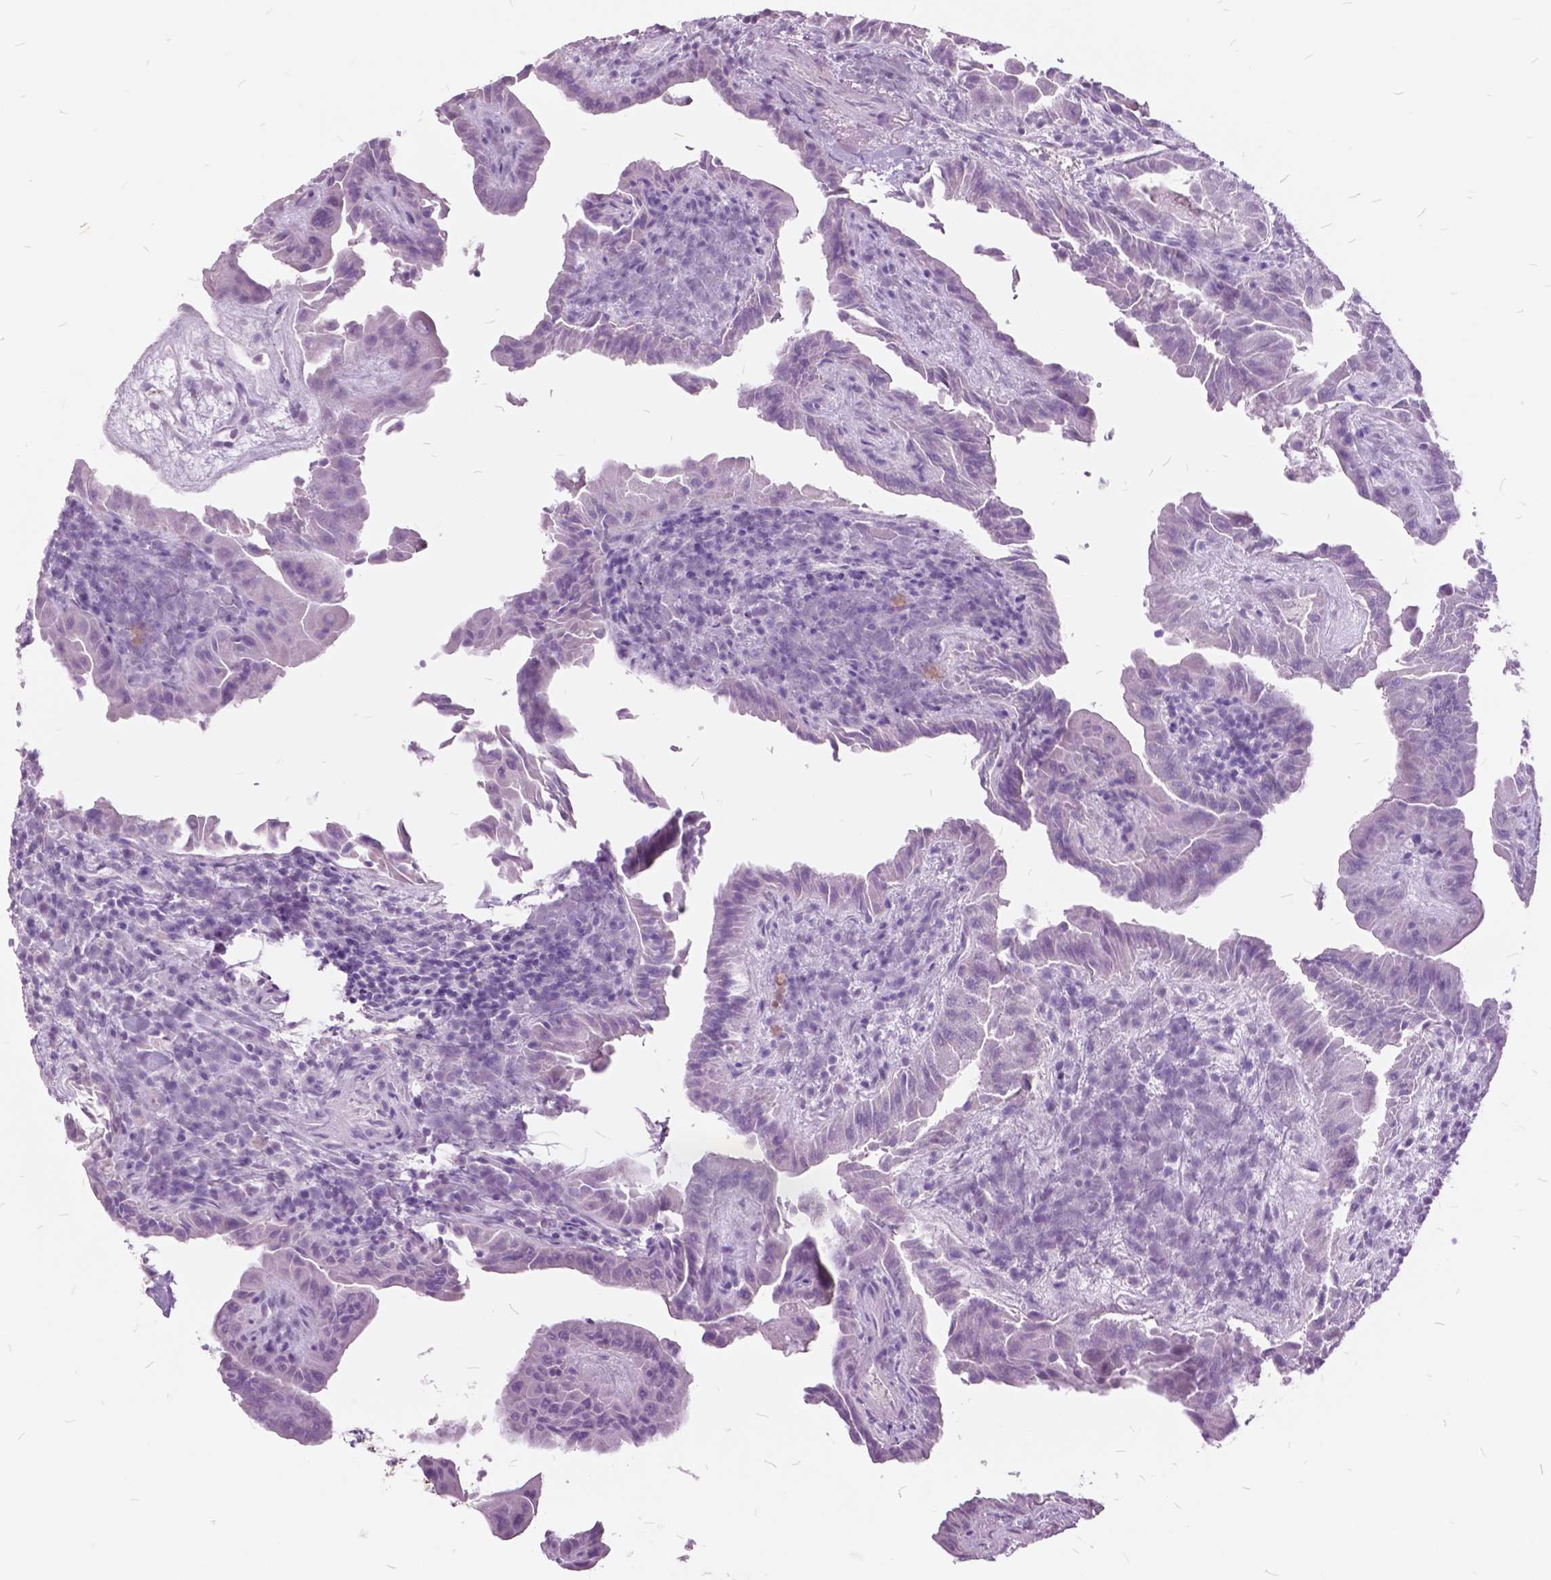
{"staining": {"intensity": "negative", "quantity": "none", "location": "none"}, "tissue": "thyroid cancer", "cell_type": "Tumor cells", "image_type": "cancer", "snomed": [{"axis": "morphology", "description": "Papillary adenocarcinoma, NOS"}, {"axis": "topography", "description": "Thyroid gland"}], "caption": "Immunohistochemistry (IHC) histopathology image of human thyroid cancer stained for a protein (brown), which shows no positivity in tumor cells.", "gene": "GDF9", "patient": {"sex": "female", "age": 37}}